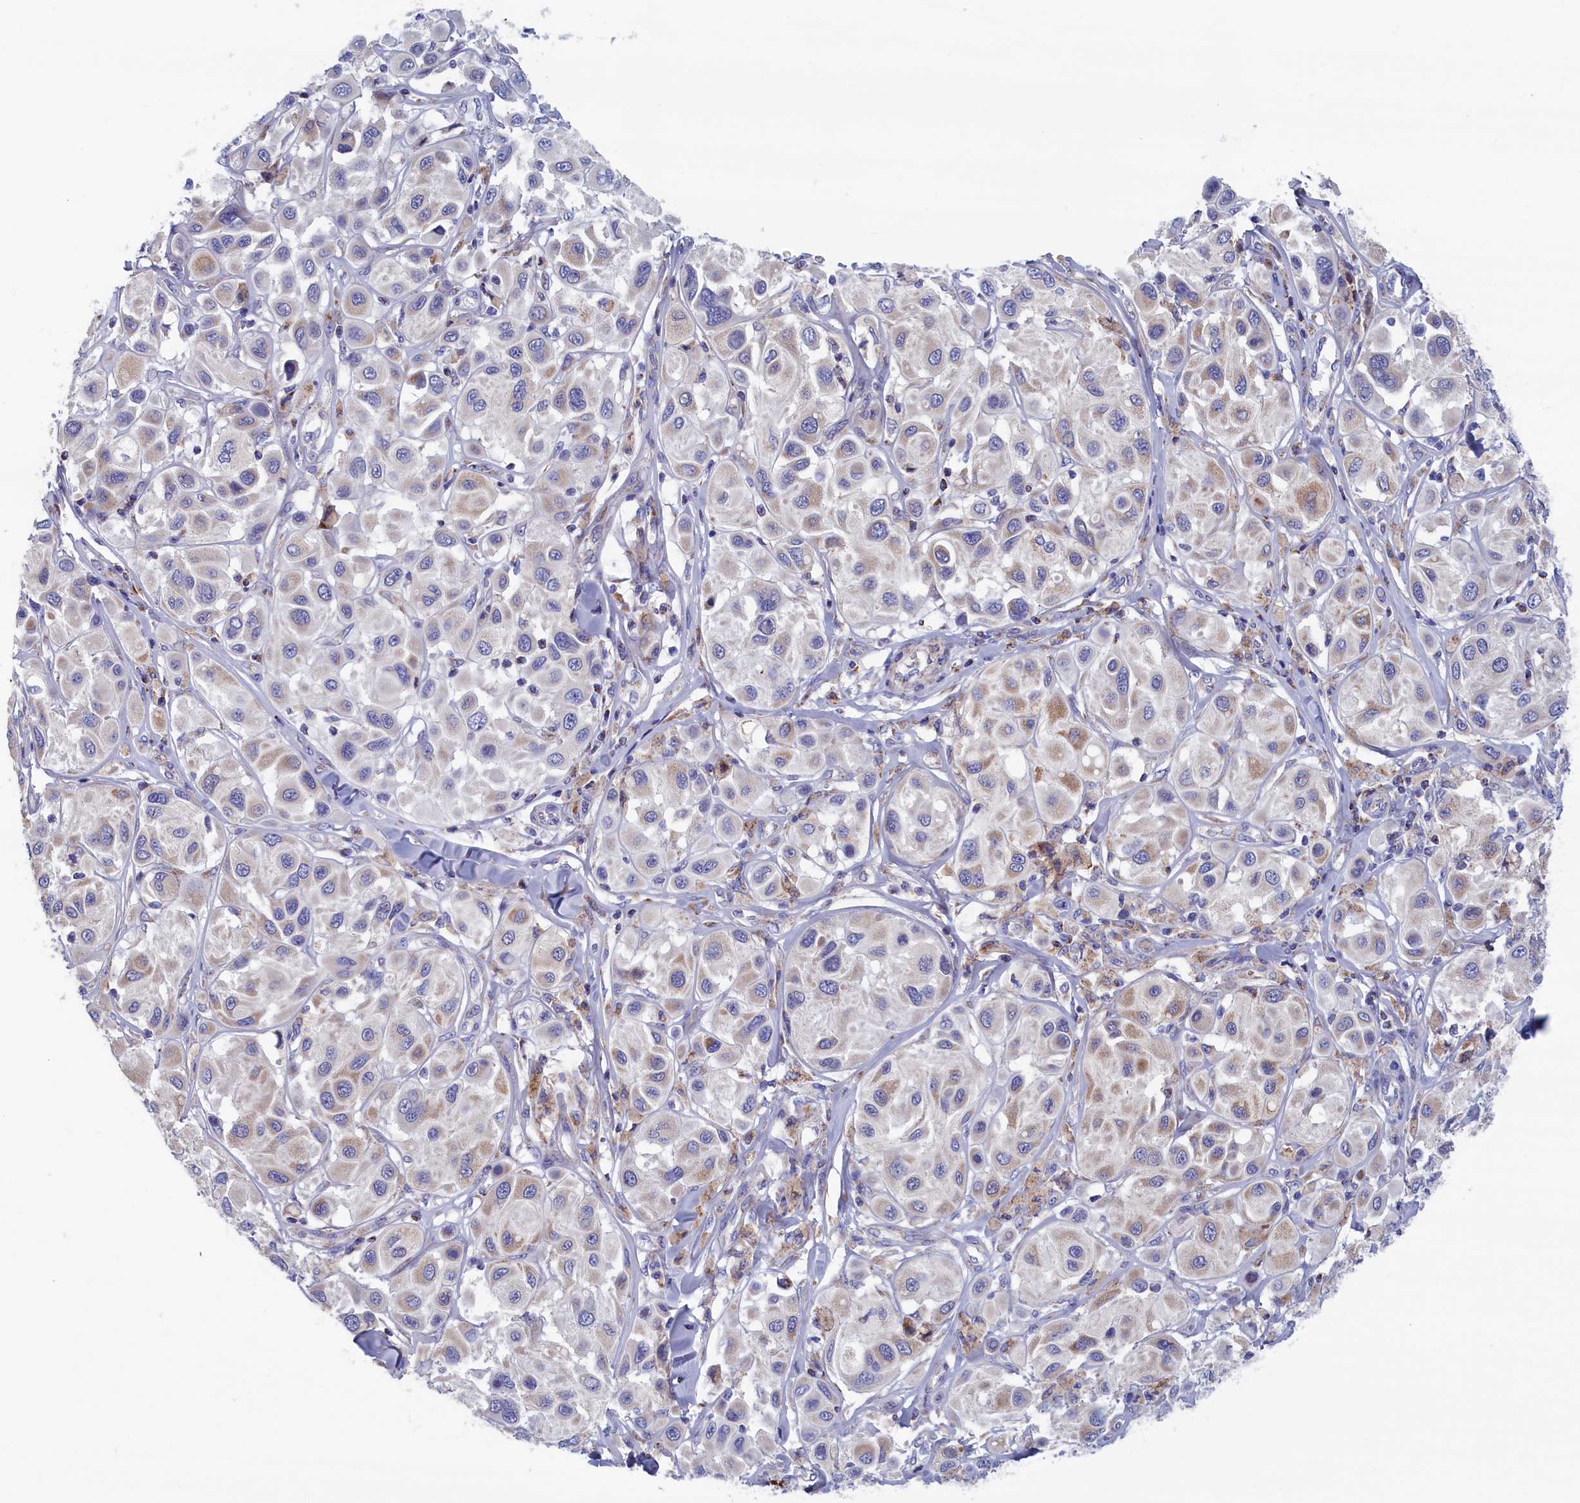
{"staining": {"intensity": "weak", "quantity": "<25%", "location": "cytoplasmic/membranous"}, "tissue": "melanoma", "cell_type": "Tumor cells", "image_type": "cancer", "snomed": [{"axis": "morphology", "description": "Malignant melanoma, Metastatic site"}, {"axis": "topography", "description": "Skin"}], "caption": "DAB (3,3'-diaminobenzidine) immunohistochemical staining of melanoma displays no significant staining in tumor cells.", "gene": "WDR83", "patient": {"sex": "male", "age": 41}}